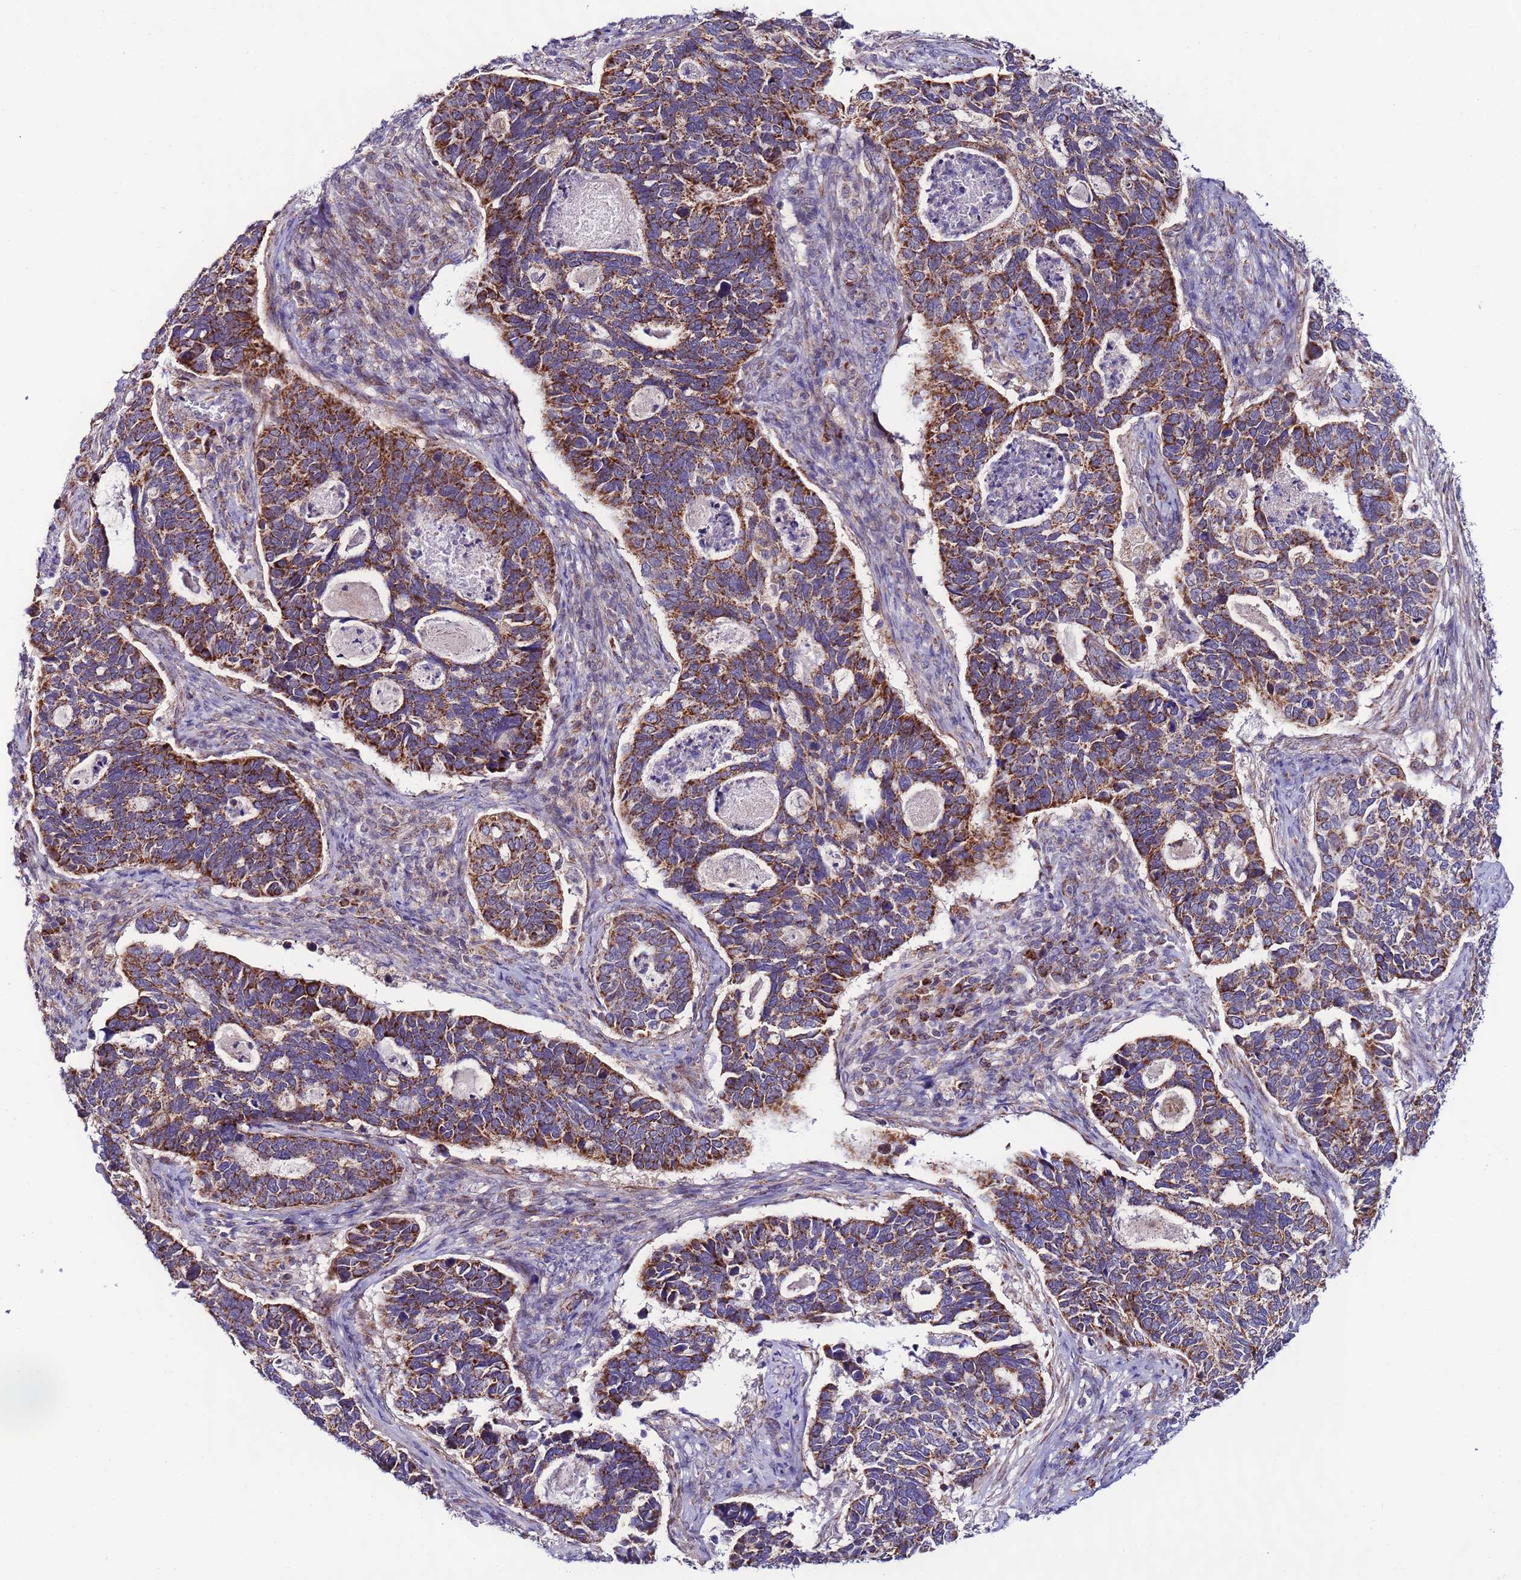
{"staining": {"intensity": "strong", "quantity": ">75%", "location": "cytoplasmic/membranous"}, "tissue": "cervical cancer", "cell_type": "Tumor cells", "image_type": "cancer", "snomed": [{"axis": "morphology", "description": "Squamous cell carcinoma, NOS"}, {"axis": "topography", "description": "Cervix"}], "caption": "Protein expression by IHC demonstrates strong cytoplasmic/membranous expression in about >75% of tumor cells in cervical cancer (squamous cell carcinoma).", "gene": "UEVLD", "patient": {"sex": "female", "age": 38}}